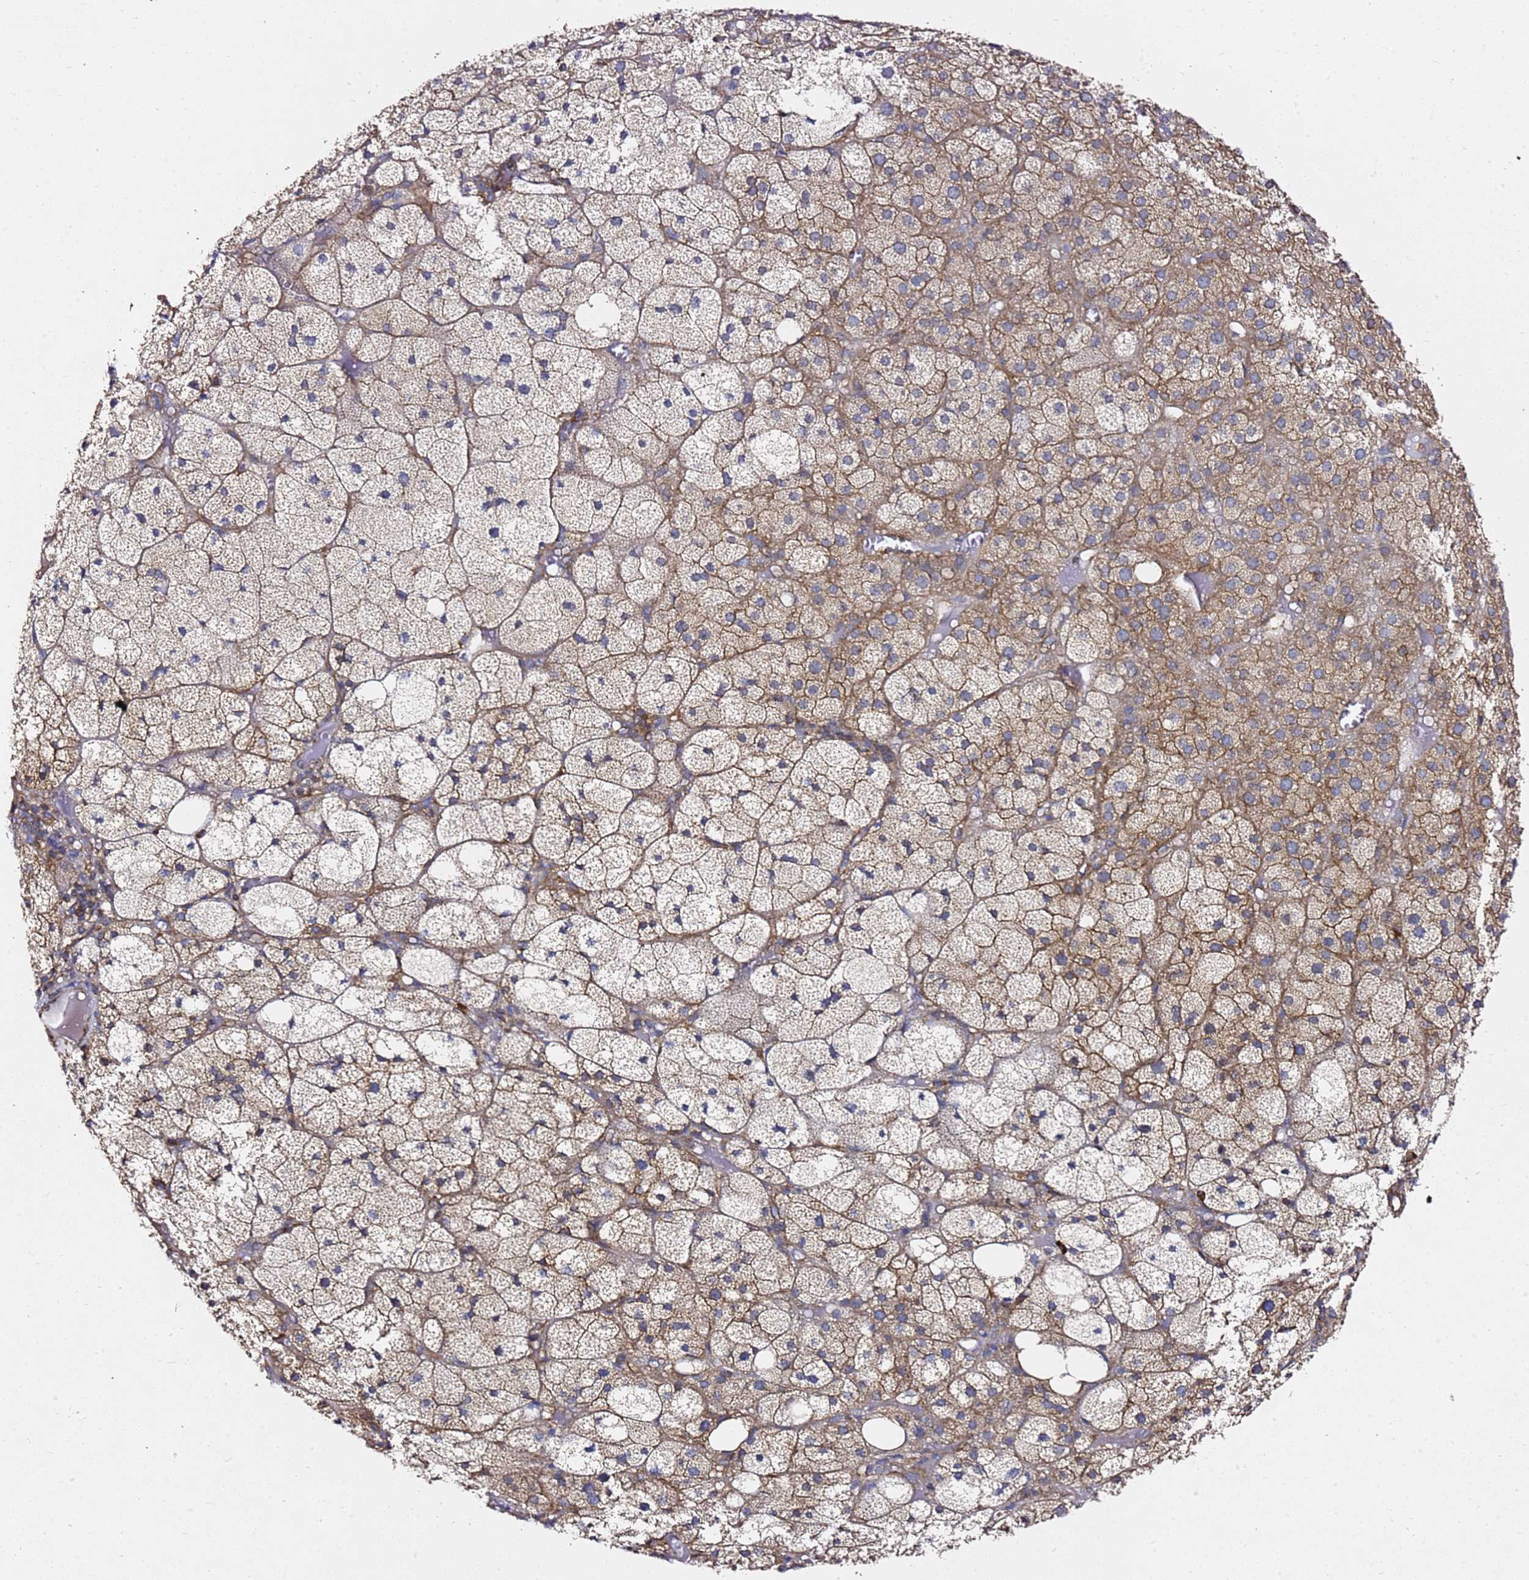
{"staining": {"intensity": "moderate", "quantity": ">75%", "location": "cytoplasmic/membranous"}, "tissue": "adrenal gland", "cell_type": "Glandular cells", "image_type": "normal", "snomed": [{"axis": "morphology", "description": "Normal tissue, NOS"}, {"axis": "topography", "description": "Adrenal gland"}], "caption": "This micrograph shows immunohistochemistry (IHC) staining of unremarkable human adrenal gland, with medium moderate cytoplasmic/membranous positivity in approximately >75% of glandular cells.", "gene": "TPST1", "patient": {"sex": "female", "age": 61}}